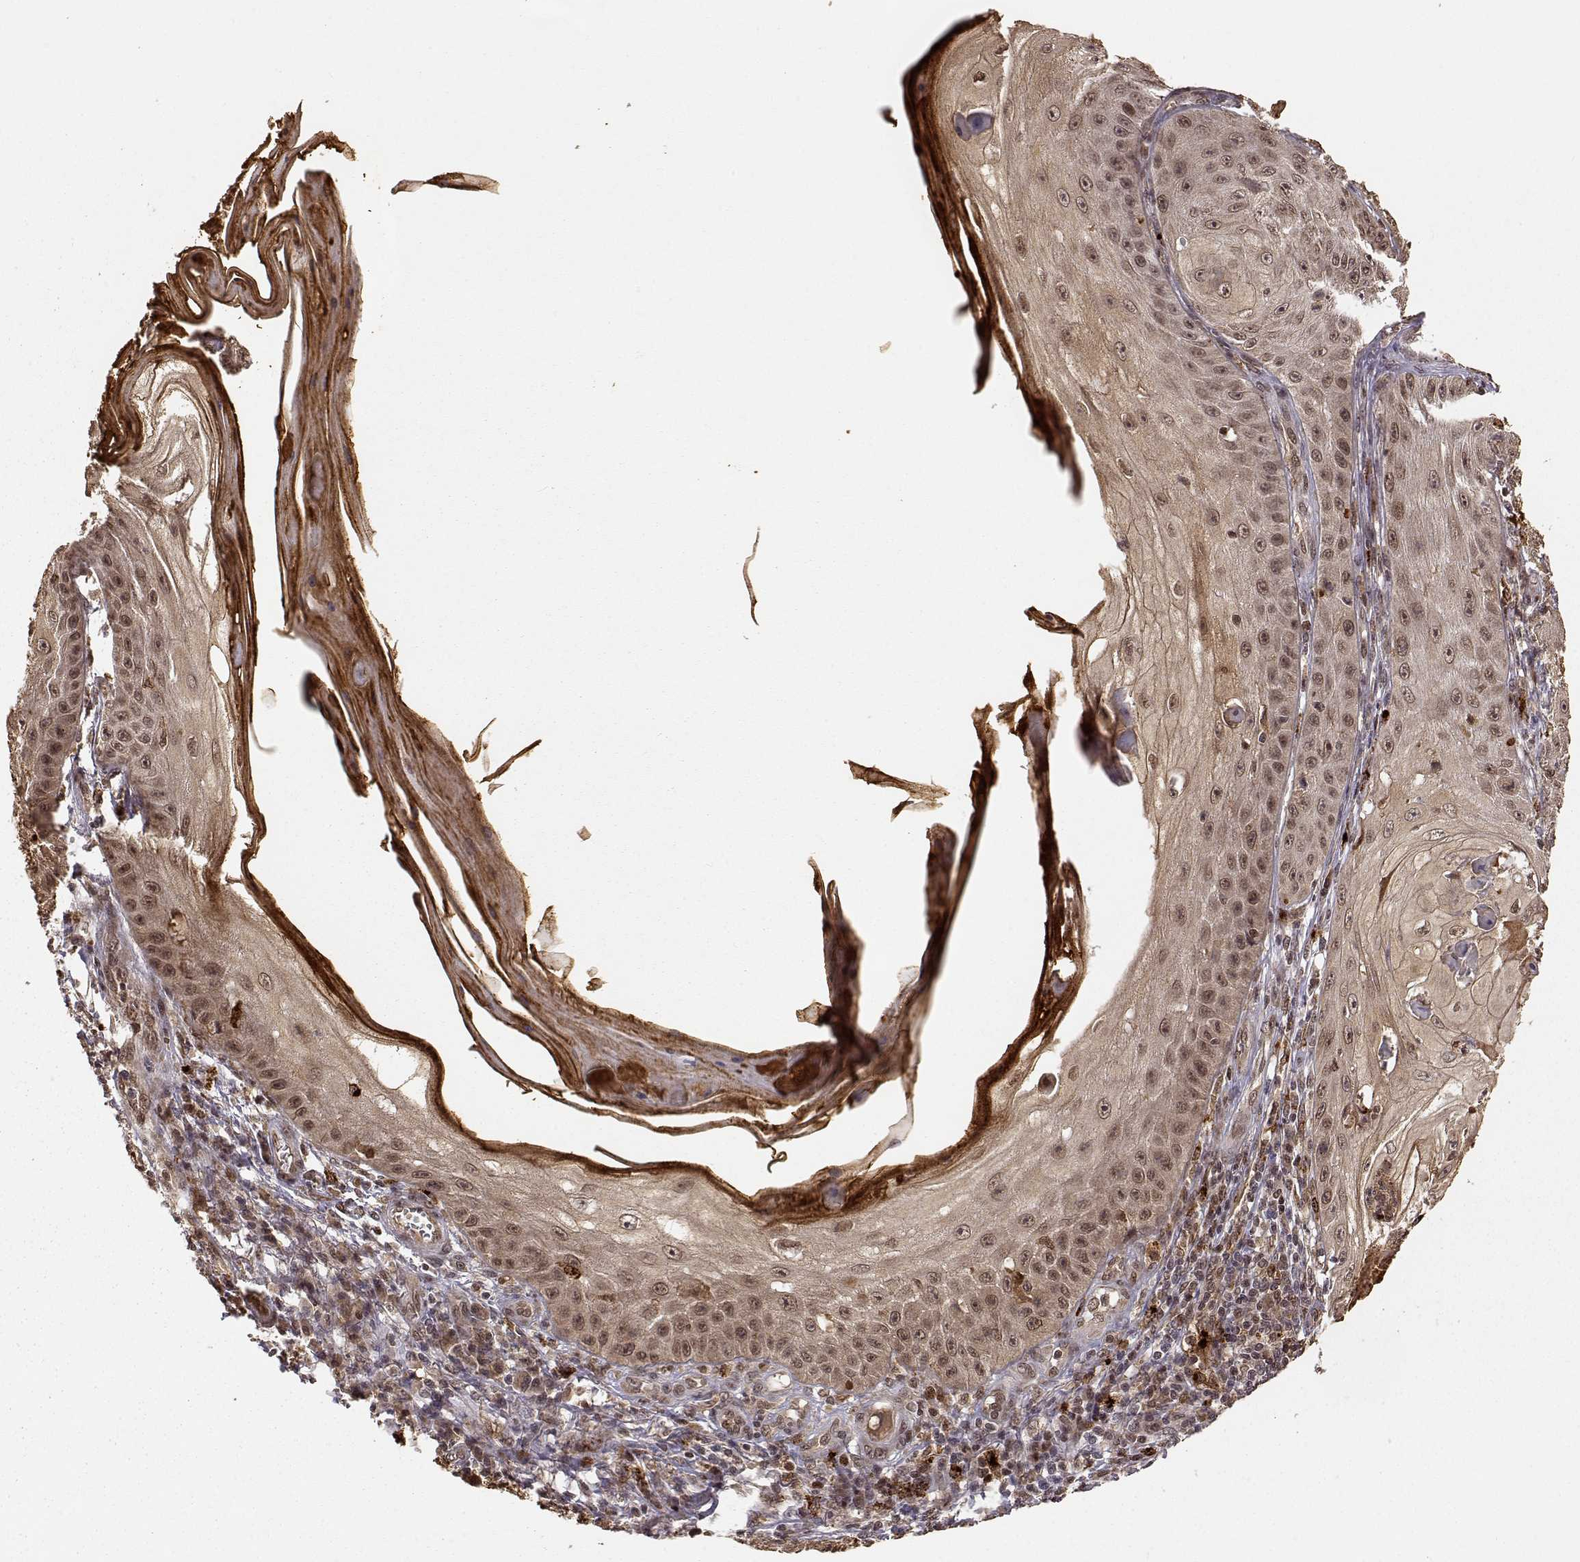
{"staining": {"intensity": "moderate", "quantity": ">75%", "location": "cytoplasmic/membranous,nuclear"}, "tissue": "skin cancer", "cell_type": "Tumor cells", "image_type": "cancer", "snomed": [{"axis": "morphology", "description": "Squamous cell carcinoma, NOS"}, {"axis": "topography", "description": "Skin"}], "caption": "Skin squamous cell carcinoma was stained to show a protein in brown. There is medium levels of moderate cytoplasmic/membranous and nuclear positivity in approximately >75% of tumor cells.", "gene": "MAEA", "patient": {"sex": "male", "age": 70}}